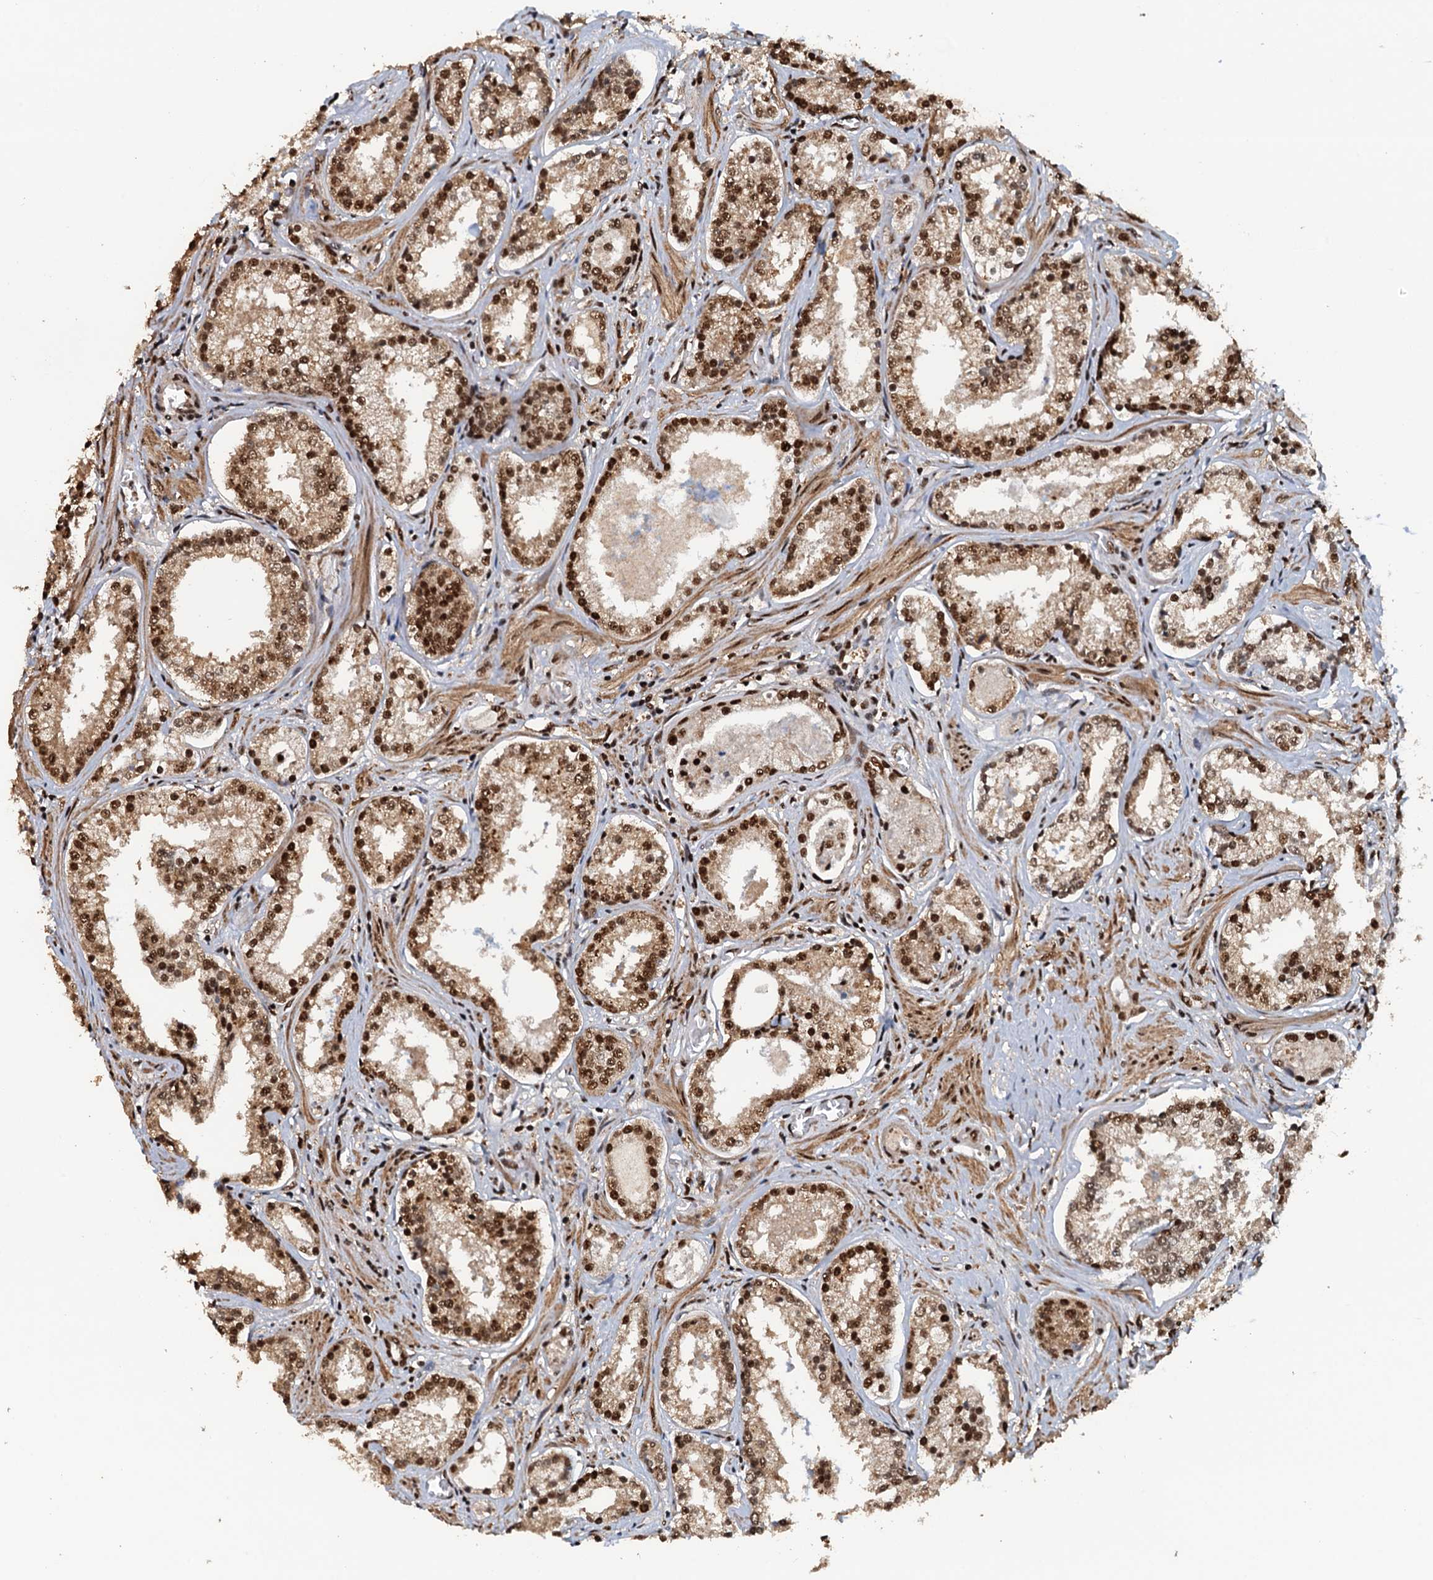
{"staining": {"intensity": "moderate", "quantity": ">75%", "location": "nuclear"}, "tissue": "prostate cancer", "cell_type": "Tumor cells", "image_type": "cancer", "snomed": [{"axis": "morphology", "description": "Adenocarcinoma, High grade"}, {"axis": "topography", "description": "Prostate"}], "caption": "IHC (DAB) staining of prostate high-grade adenocarcinoma reveals moderate nuclear protein expression in about >75% of tumor cells.", "gene": "ZC3H18", "patient": {"sex": "male", "age": 58}}